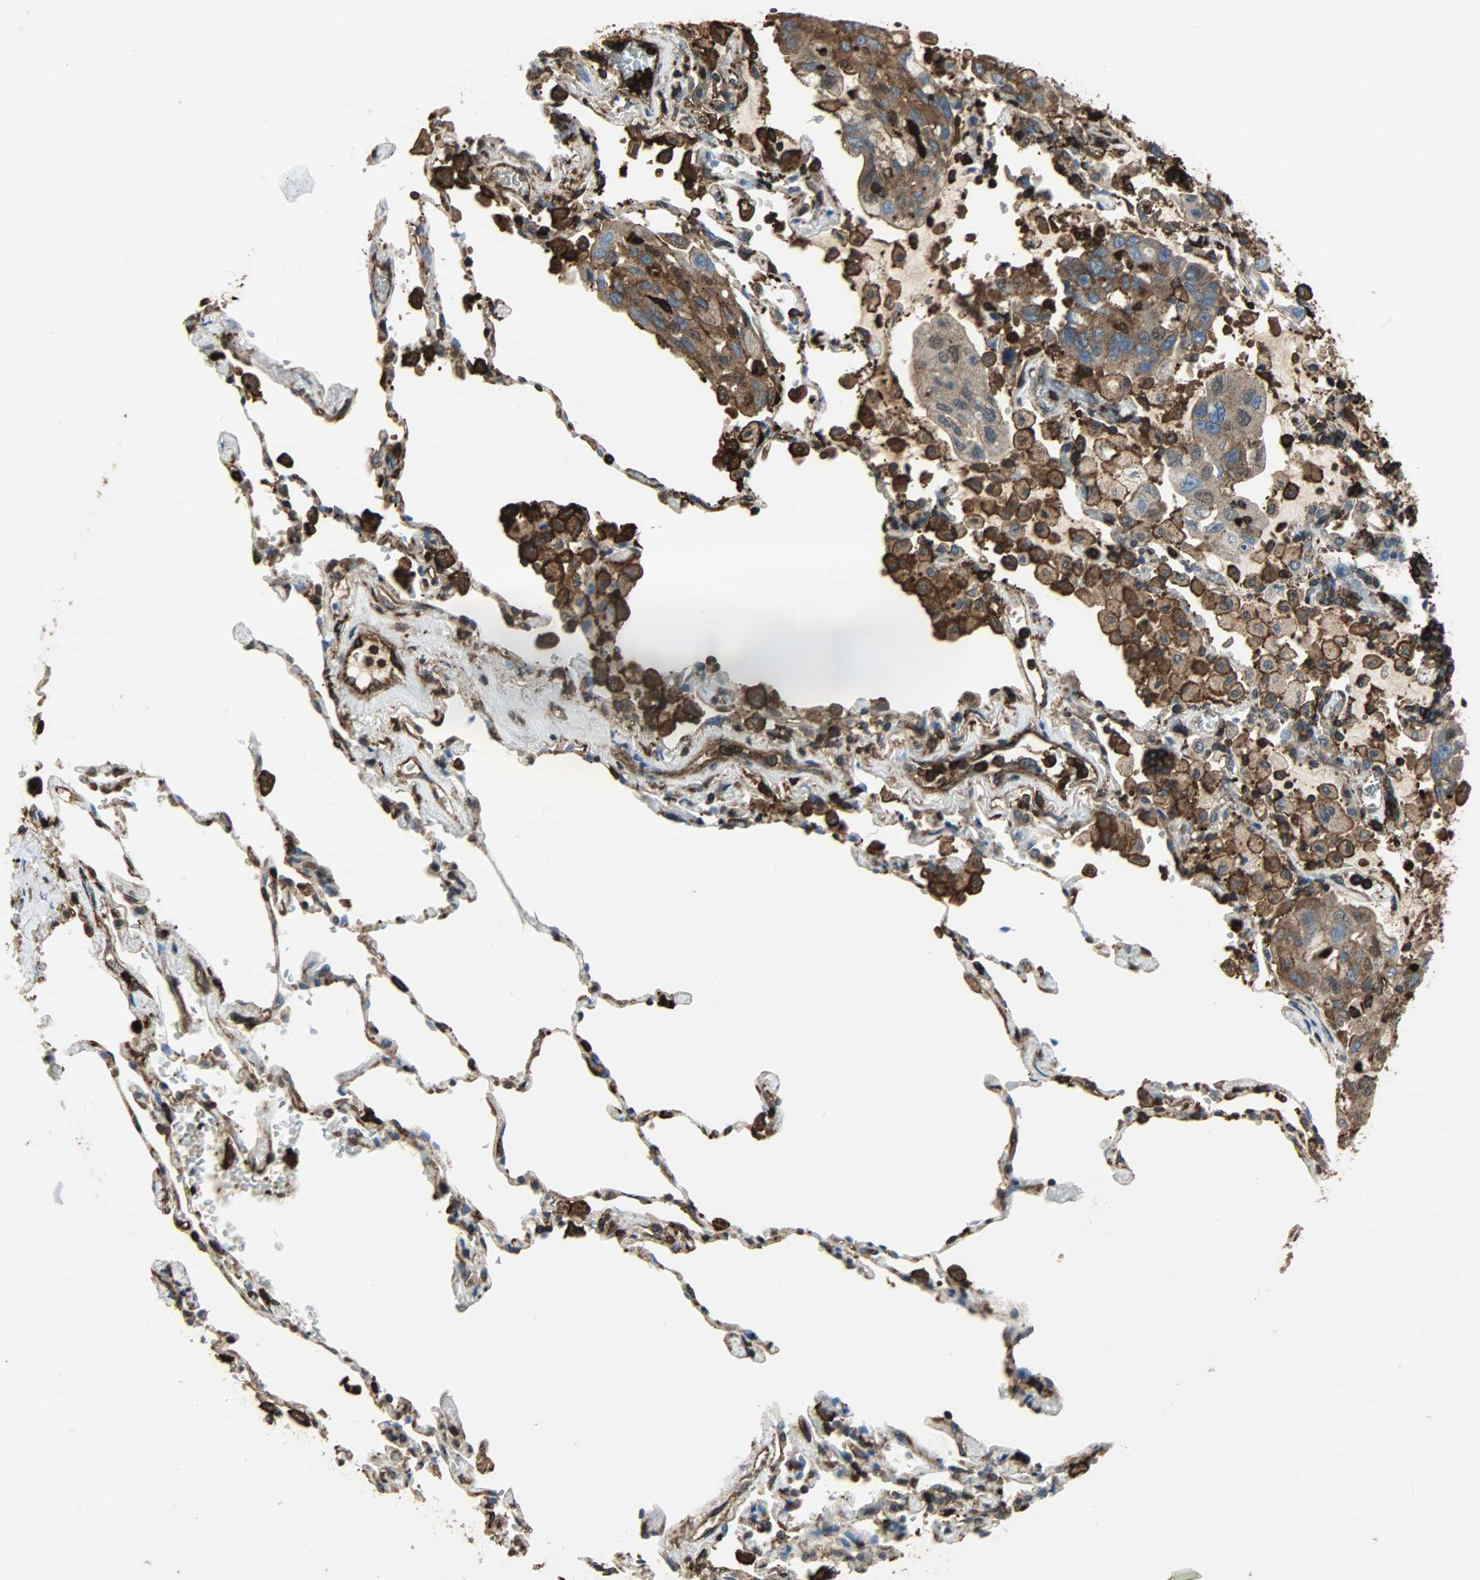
{"staining": {"intensity": "strong", "quantity": ">75%", "location": "cytoplasmic/membranous"}, "tissue": "lung cancer", "cell_type": "Tumor cells", "image_type": "cancer", "snomed": [{"axis": "morphology", "description": "Adenocarcinoma, NOS"}, {"axis": "topography", "description": "Lung"}], "caption": "Immunohistochemistry (IHC) image of neoplastic tissue: human lung cancer stained using immunohistochemistry (IHC) shows high levels of strong protein expression localized specifically in the cytoplasmic/membranous of tumor cells, appearing as a cytoplasmic/membranous brown color.", "gene": "VASP", "patient": {"sex": "male", "age": 64}}